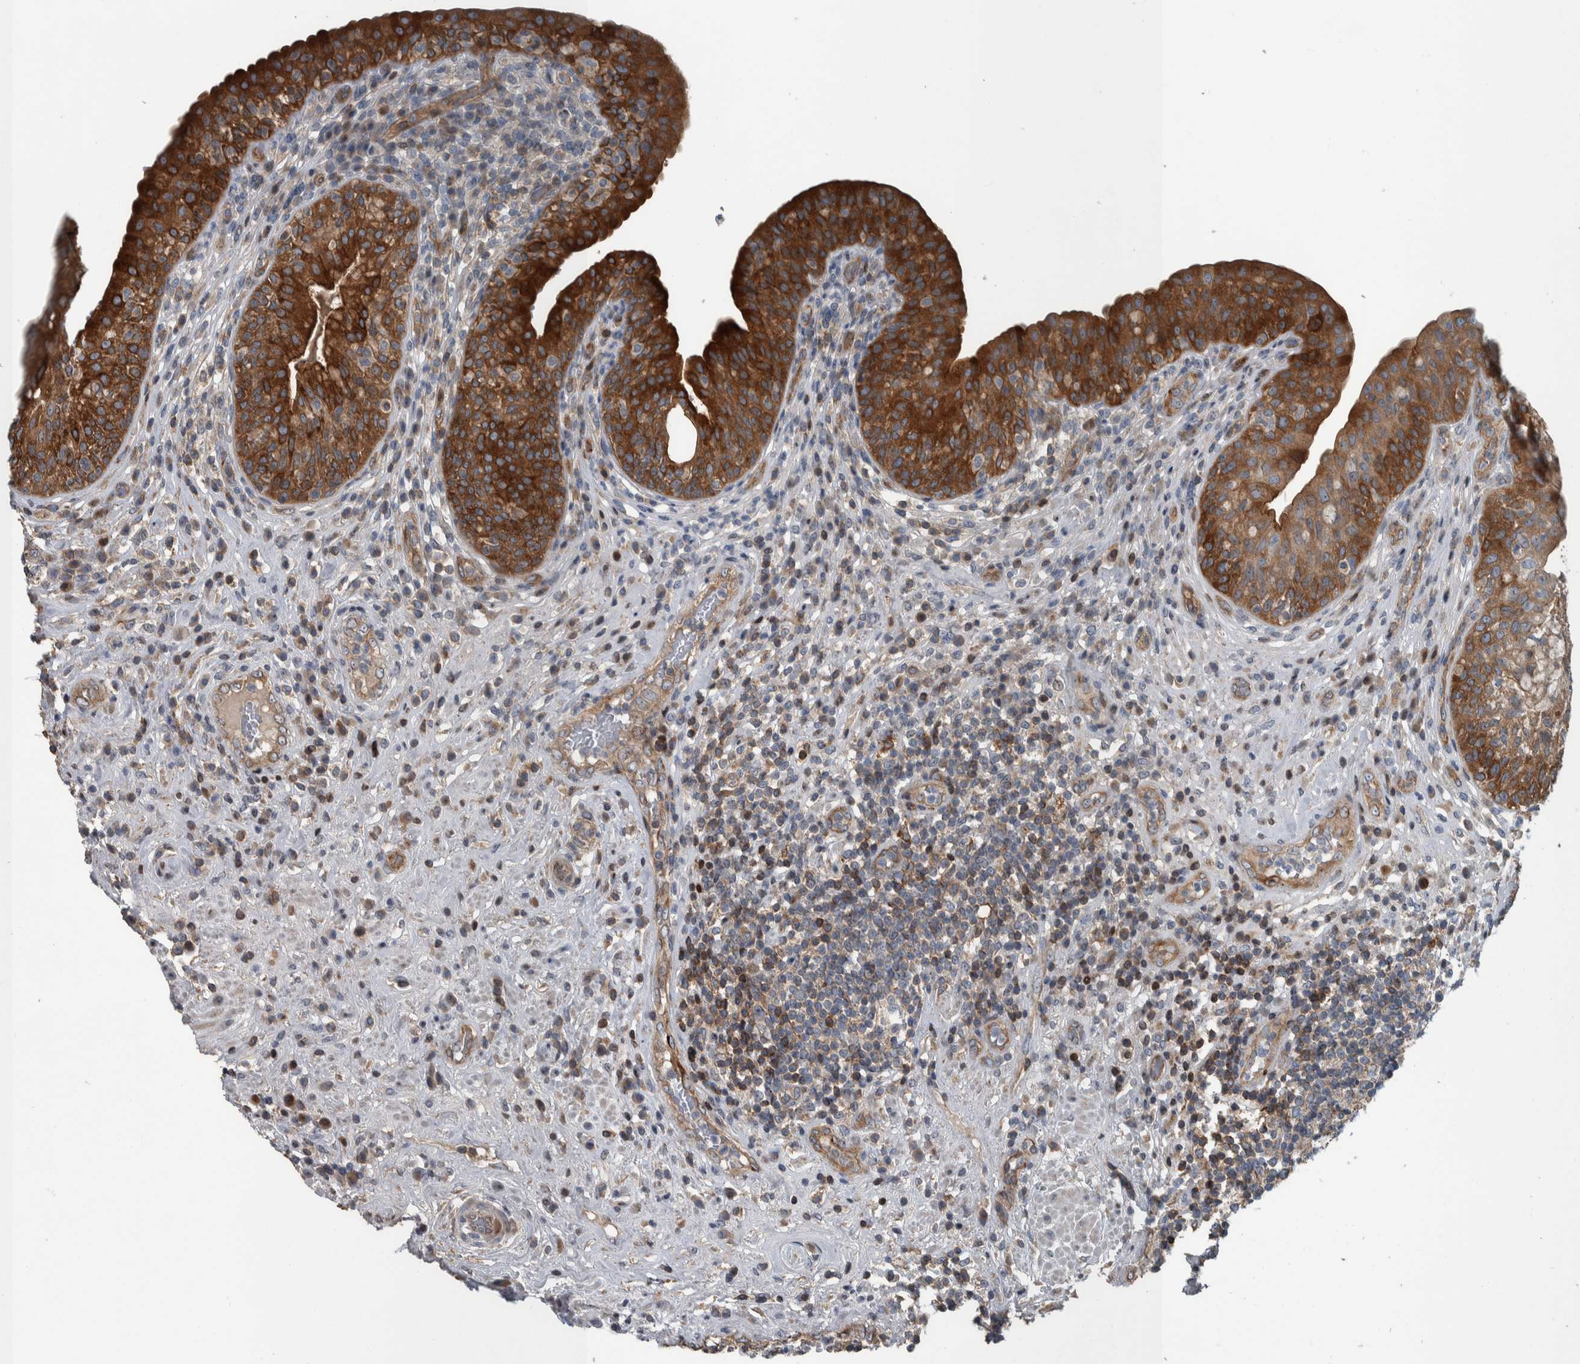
{"staining": {"intensity": "strong", "quantity": ">75%", "location": "cytoplasmic/membranous"}, "tissue": "urinary bladder", "cell_type": "Urothelial cells", "image_type": "normal", "snomed": [{"axis": "morphology", "description": "Normal tissue, NOS"}, {"axis": "topography", "description": "Urinary bladder"}], "caption": "Protein positivity by immunohistochemistry shows strong cytoplasmic/membranous expression in about >75% of urothelial cells in unremarkable urinary bladder.", "gene": "BAIAP2L1", "patient": {"sex": "female", "age": 62}}